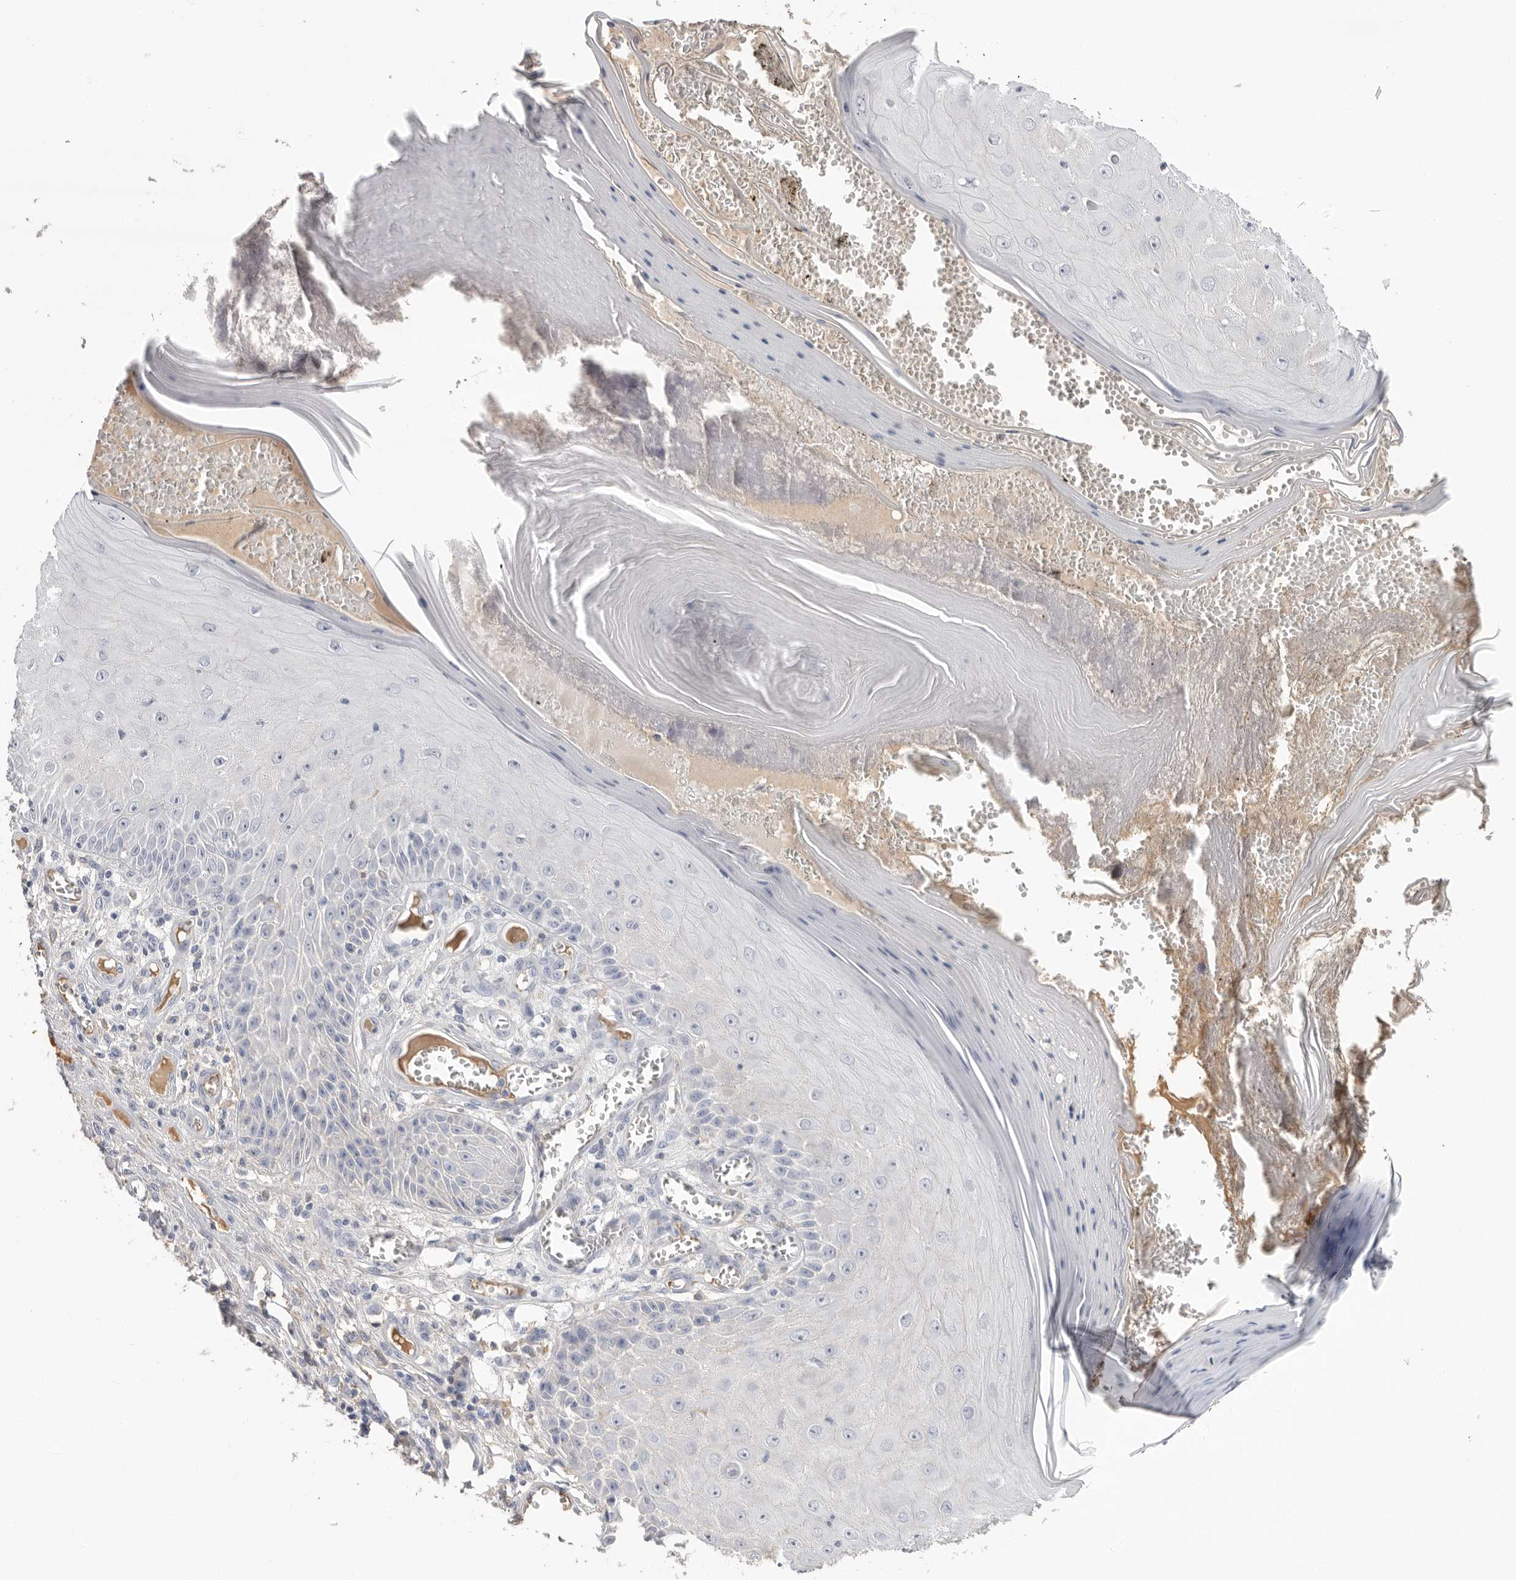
{"staining": {"intensity": "negative", "quantity": "none", "location": "none"}, "tissue": "skin cancer", "cell_type": "Tumor cells", "image_type": "cancer", "snomed": [{"axis": "morphology", "description": "Squamous cell carcinoma, NOS"}, {"axis": "topography", "description": "Skin"}], "caption": "Tumor cells show no significant staining in skin cancer.", "gene": "APOA2", "patient": {"sex": "female", "age": 73}}